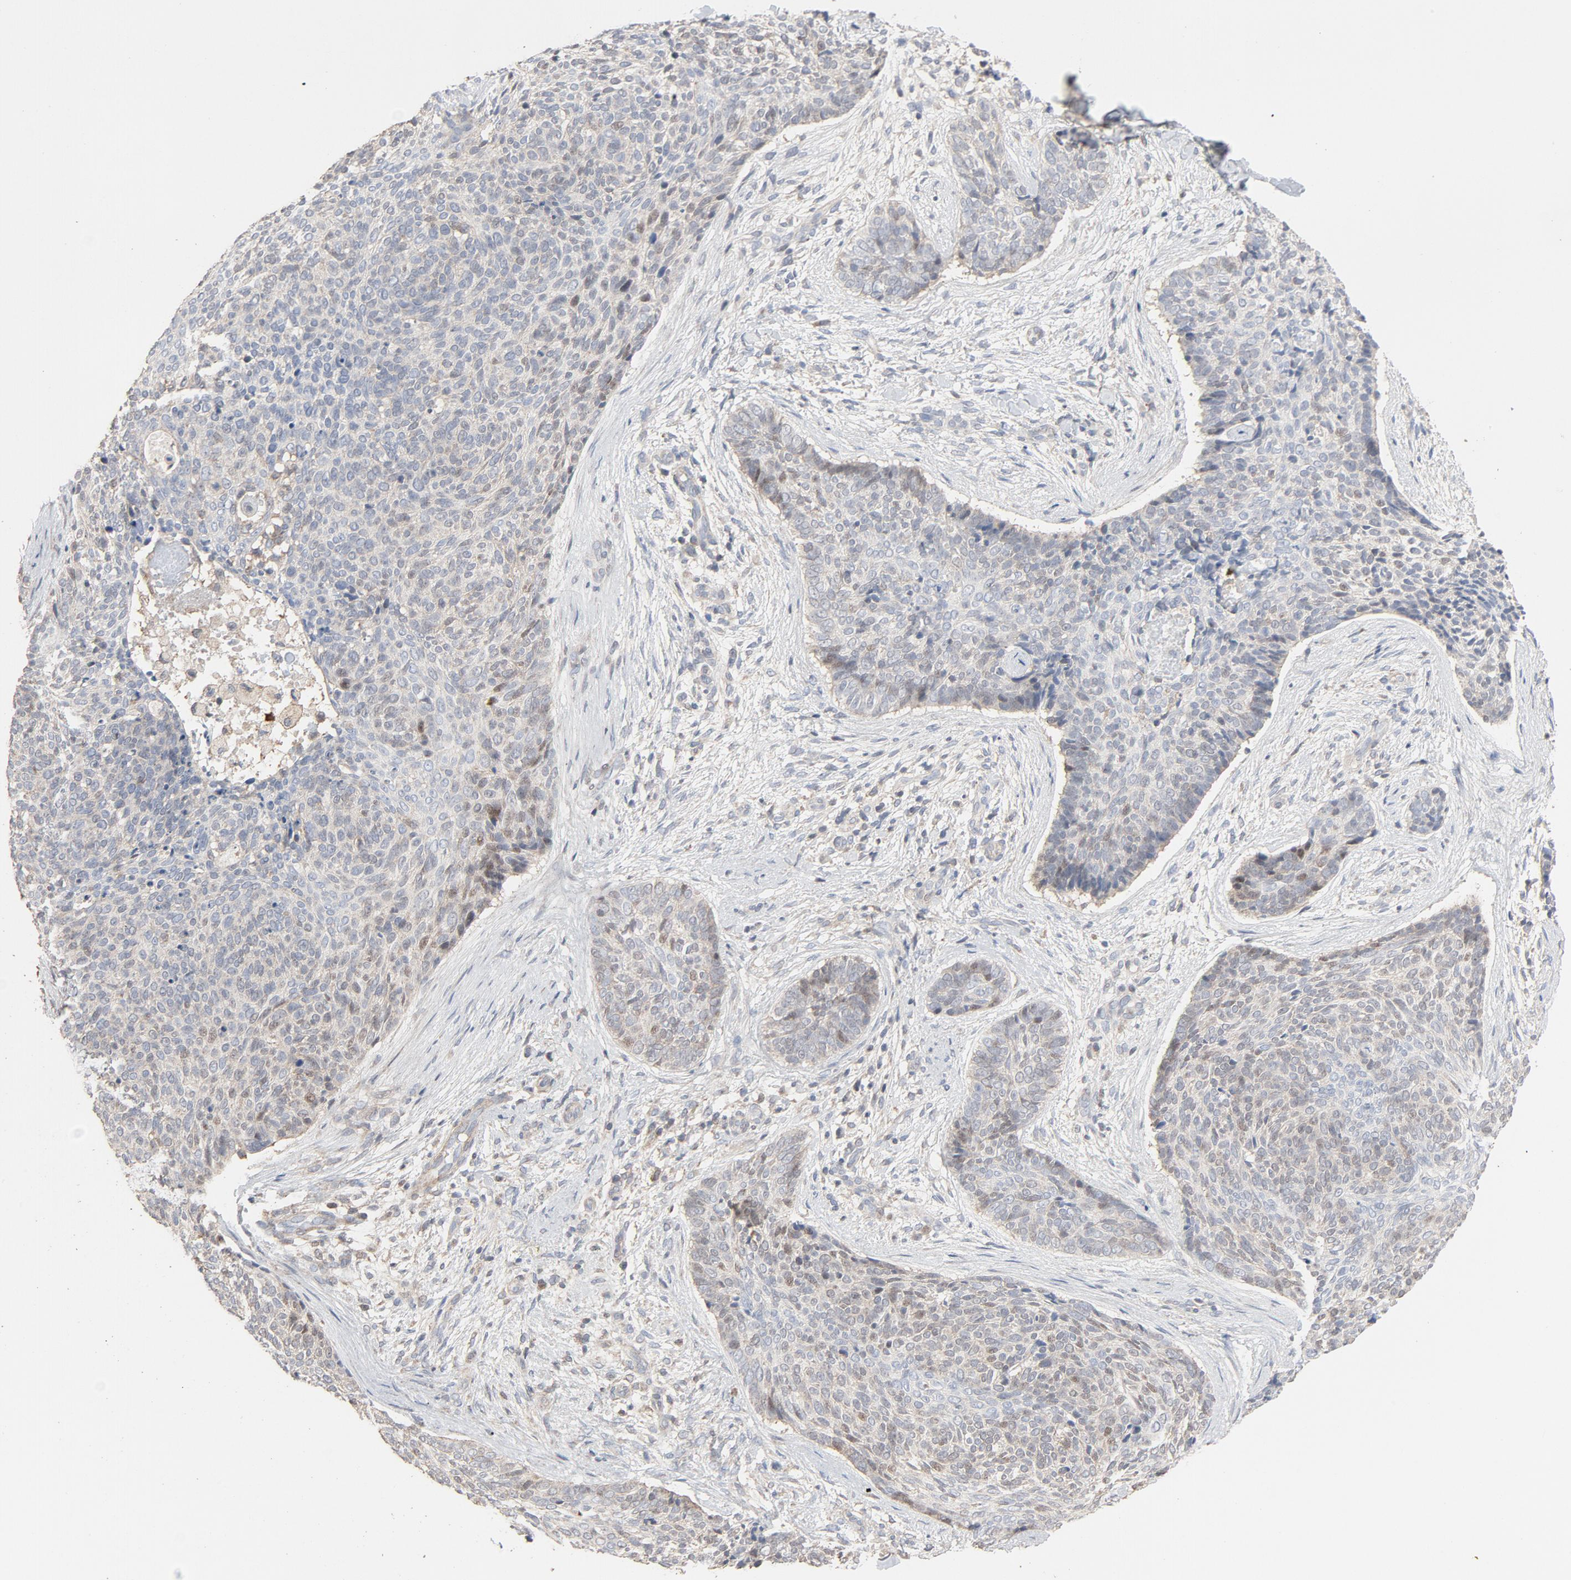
{"staining": {"intensity": "weak", "quantity": "25%-75%", "location": "cytoplasmic/membranous,nuclear"}, "tissue": "skin cancer", "cell_type": "Tumor cells", "image_type": "cancer", "snomed": [{"axis": "morphology", "description": "Normal tissue, NOS"}, {"axis": "morphology", "description": "Basal cell carcinoma"}, {"axis": "topography", "description": "Skin"}], "caption": "High-magnification brightfield microscopy of skin basal cell carcinoma stained with DAB (brown) and counterstained with hematoxylin (blue). tumor cells exhibit weak cytoplasmic/membranous and nuclear positivity is appreciated in about25%-75% of cells. (DAB IHC, brown staining for protein, blue staining for nuclei).", "gene": "CDK6", "patient": {"sex": "female", "age": 57}}